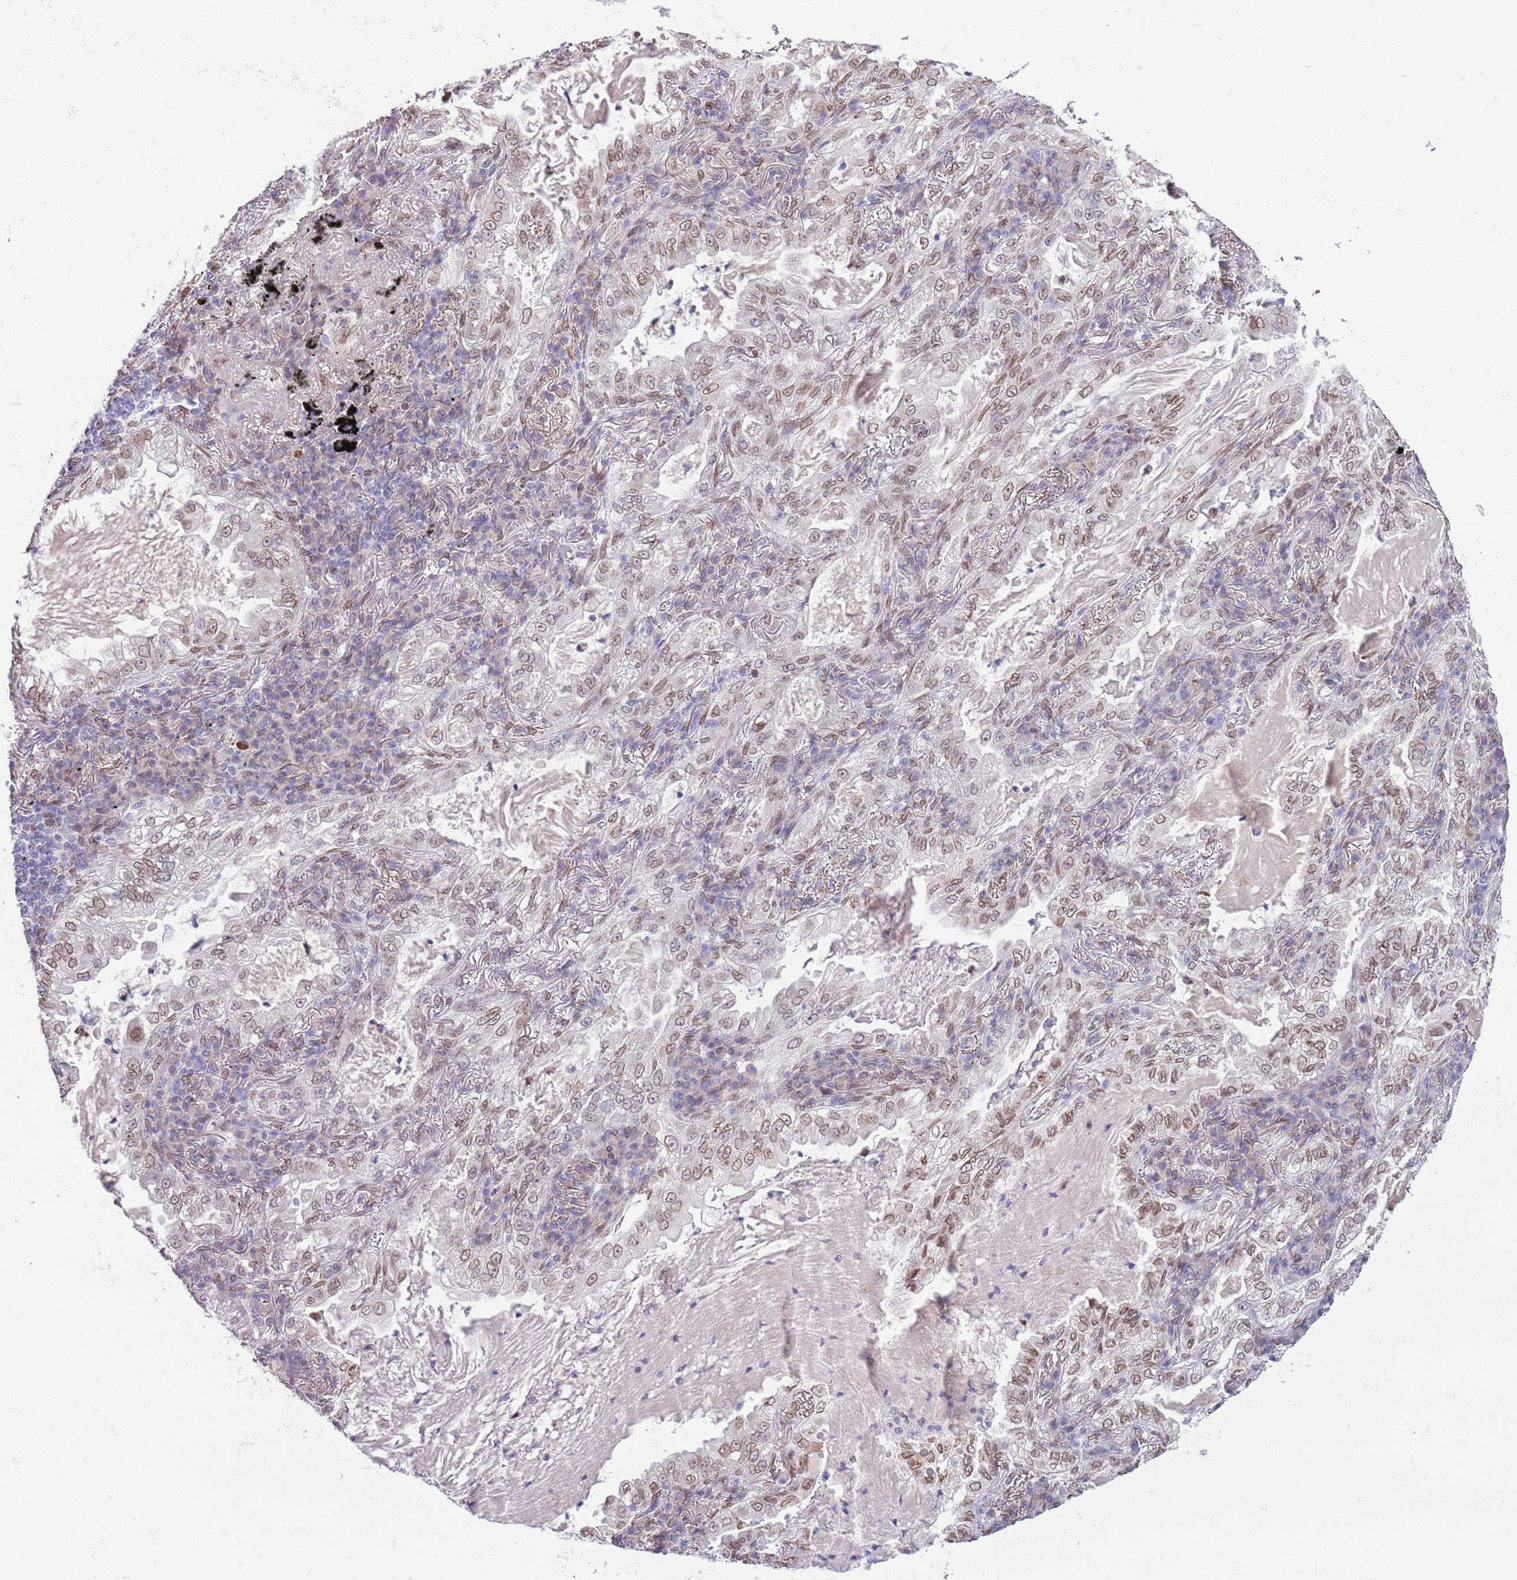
{"staining": {"intensity": "moderate", "quantity": ">75%", "location": "cytoplasmic/membranous,nuclear"}, "tissue": "lung cancer", "cell_type": "Tumor cells", "image_type": "cancer", "snomed": [{"axis": "morphology", "description": "Adenocarcinoma, NOS"}, {"axis": "topography", "description": "Lung"}], "caption": "Immunohistochemistry (IHC) of lung adenocarcinoma demonstrates medium levels of moderate cytoplasmic/membranous and nuclear positivity in about >75% of tumor cells.", "gene": "ZGLP1", "patient": {"sex": "female", "age": 73}}